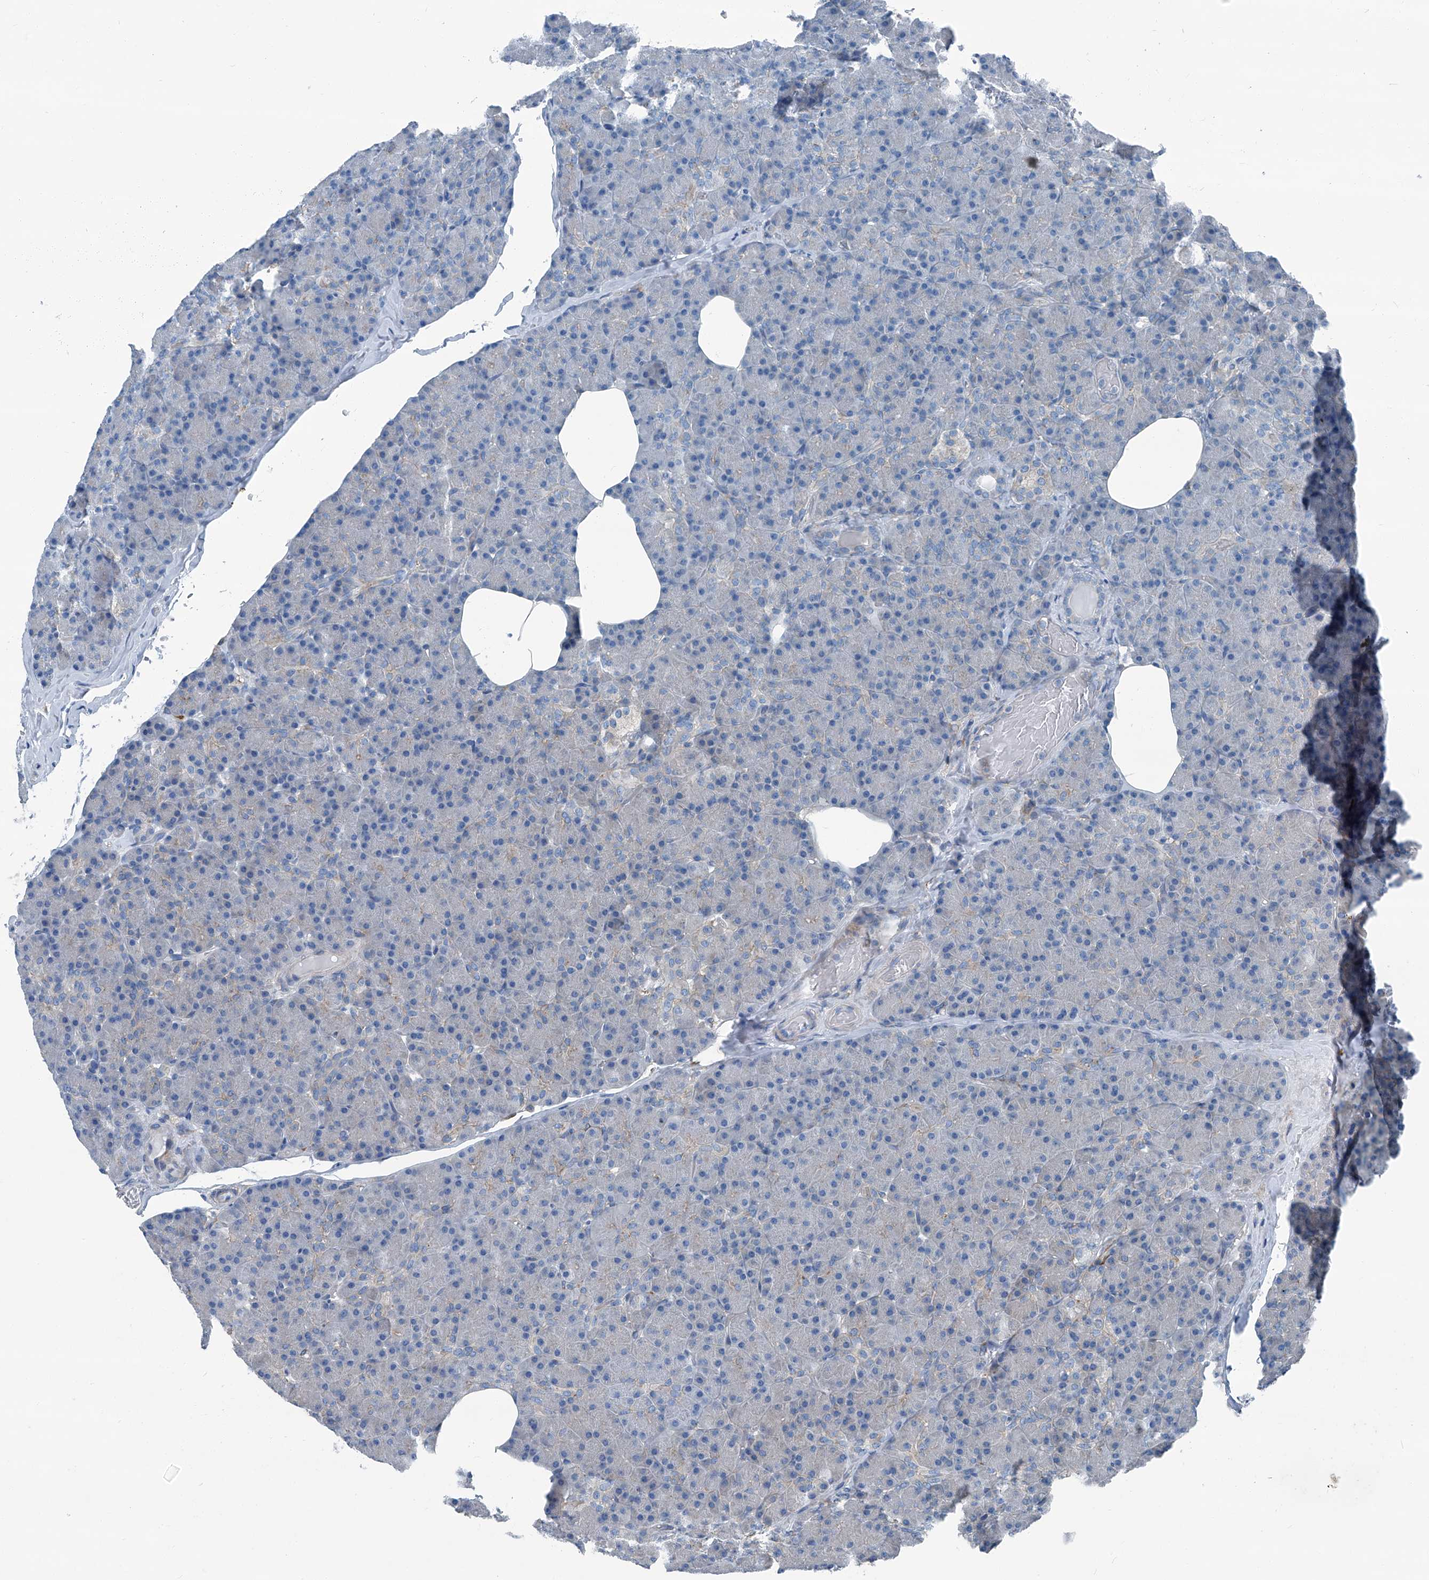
{"staining": {"intensity": "negative", "quantity": "none", "location": "none"}, "tissue": "pancreas", "cell_type": "Exocrine glandular cells", "image_type": "normal", "snomed": [{"axis": "morphology", "description": "Normal tissue, NOS"}, {"axis": "topography", "description": "Pancreas"}], "caption": "This is an IHC histopathology image of benign pancreas. There is no staining in exocrine glandular cells.", "gene": "SEPTIN7", "patient": {"sex": "female", "age": 43}}